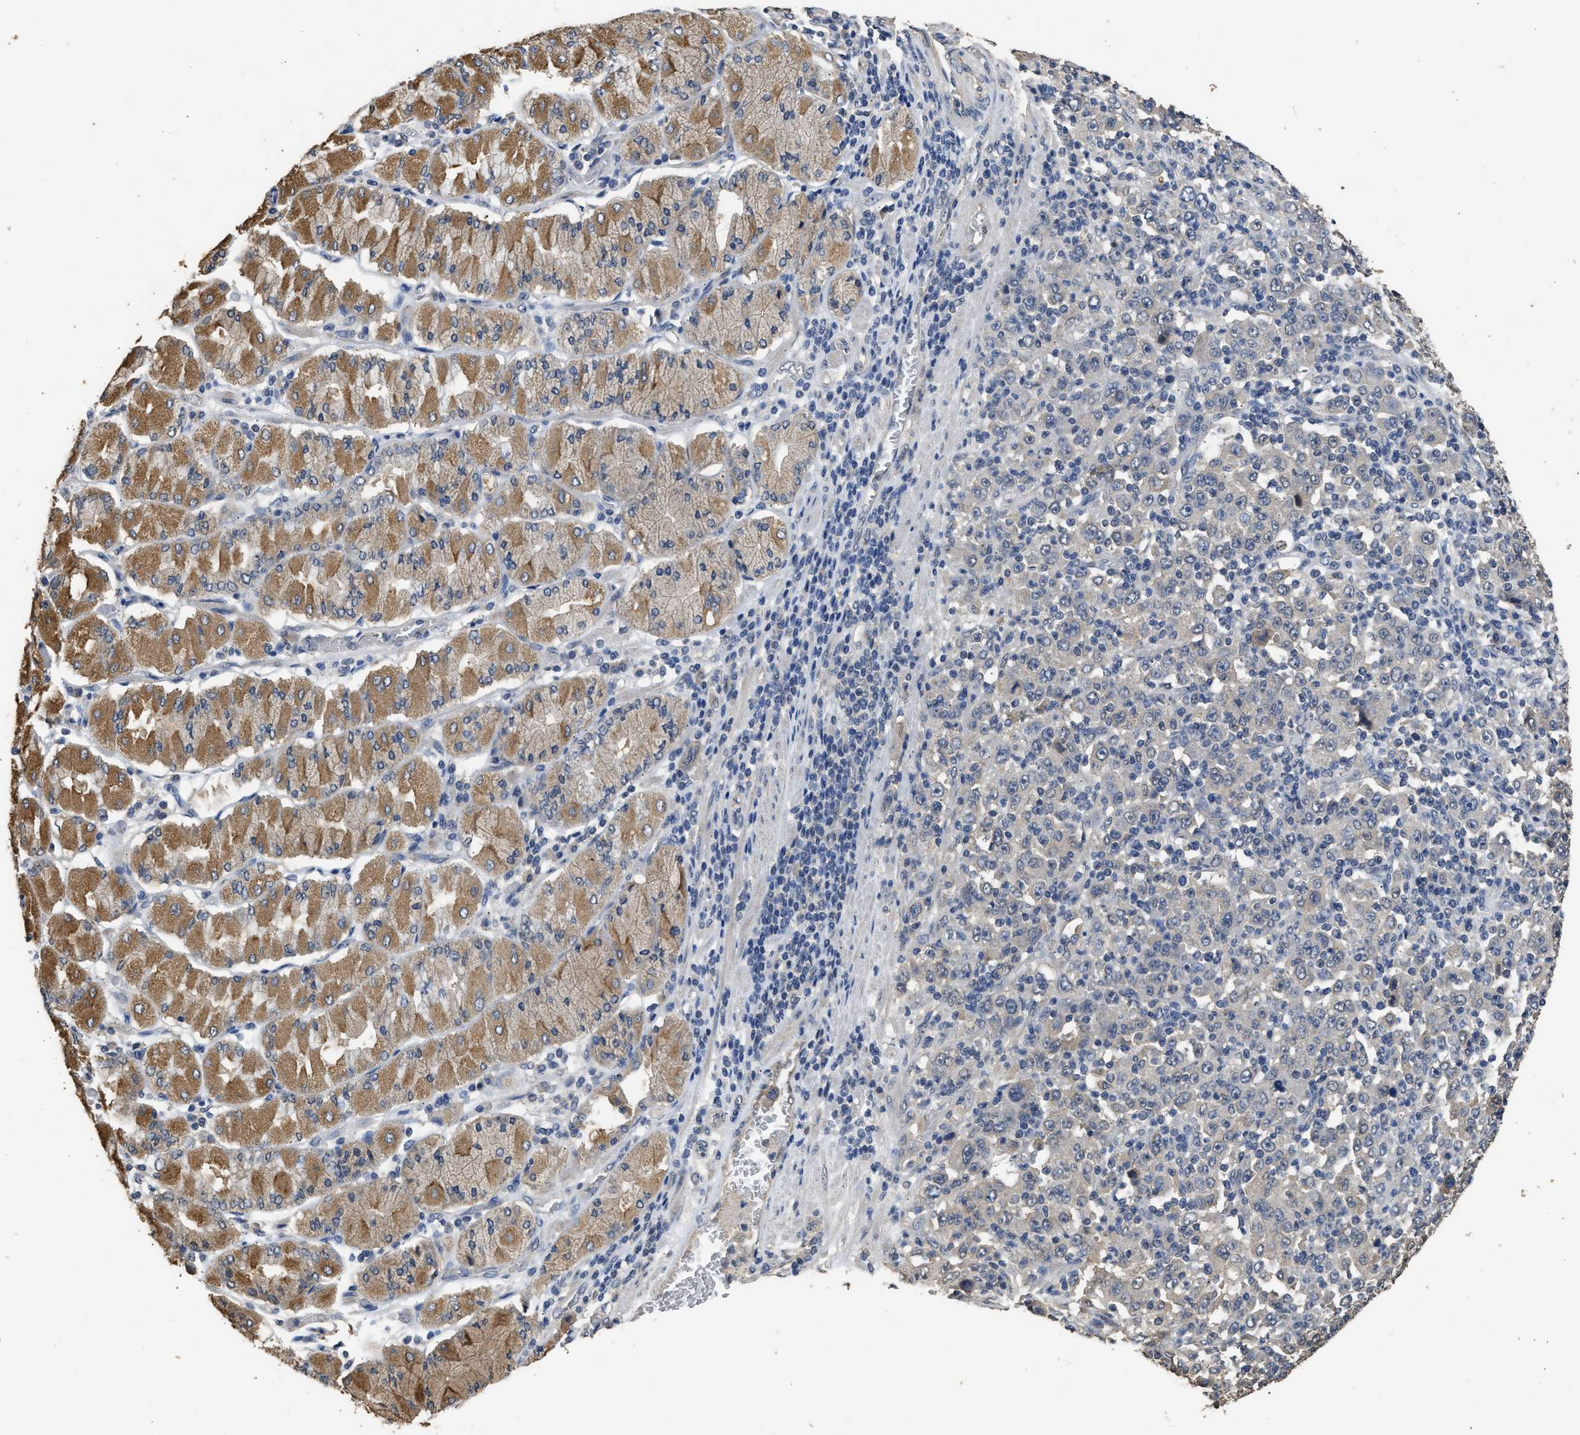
{"staining": {"intensity": "weak", "quantity": "<25%", "location": "cytoplasmic/membranous"}, "tissue": "stomach cancer", "cell_type": "Tumor cells", "image_type": "cancer", "snomed": [{"axis": "morphology", "description": "Normal tissue, NOS"}, {"axis": "morphology", "description": "Adenocarcinoma, NOS"}, {"axis": "topography", "description": "Stomach, upper"}, {"axis": "topography", "description": "Stomach"}], "caption": "DAB immunohistochemical staining of human stomach cancer displays no significant staining in tumor cells.", "gene": "SPINT2", "patient": {"sex": "male", "age": 59}}